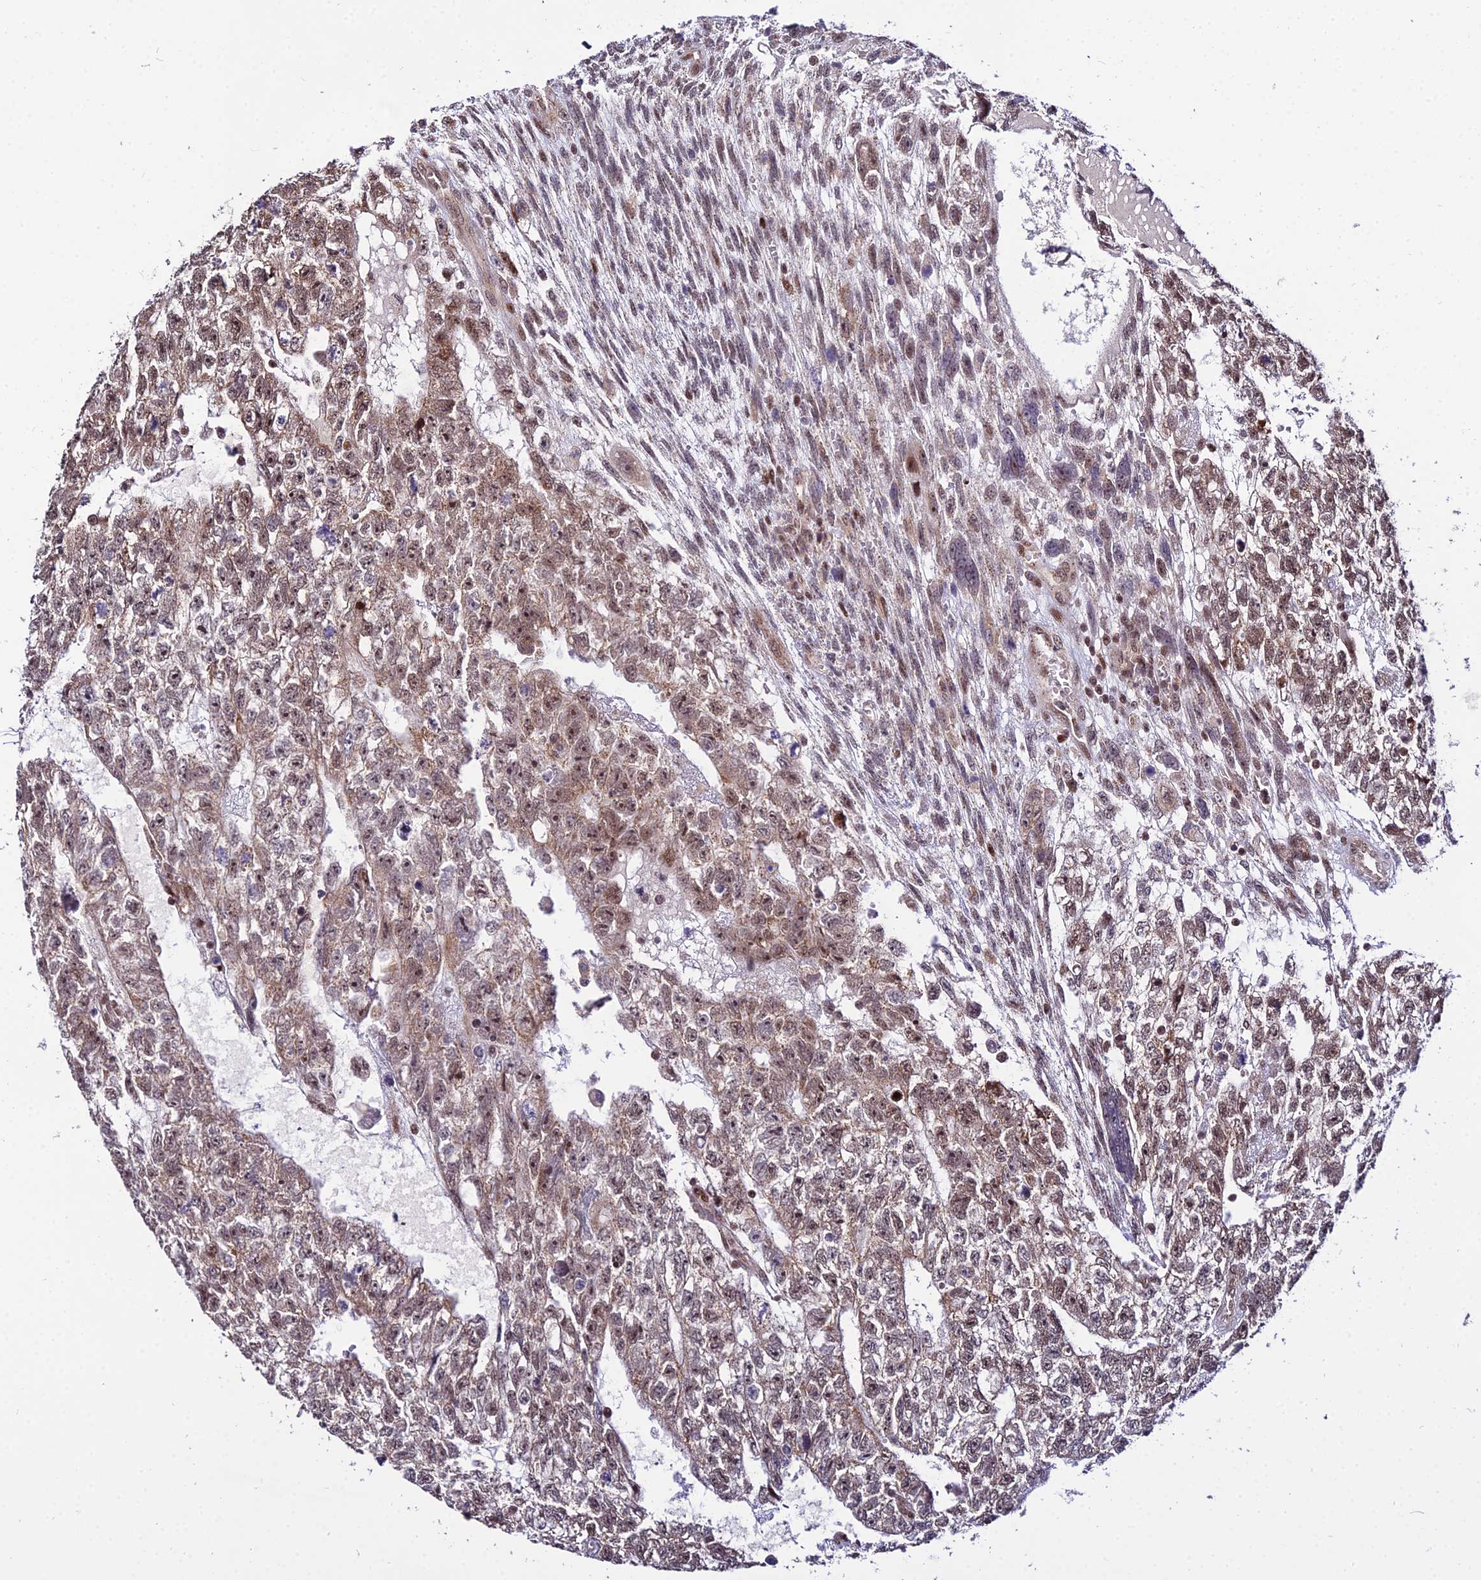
{"staining": {"intensity": "moderate", "quantity": ">75%", "location": "cytoplasmic/membranous,nuclear"}, "tissue": "testis cancer", "cell_type": "Tumor cells", "image_type": "cancer", "snomed": [{"axis": "morphology", "description": "Carcinoma, Embryonal, NOS"}, {"axis": "topography", "description": "Testis"}], "caption": "Immunohistochemical staining of testis cancer (embryonal carcinoma) exhibits medium levels of moderate cytoplasmic/membranous and nuclear protein positivity in approximately >75% of tumor cells. Using DAB (brown) and hematoxylin (blue) stains, captured at high magnification using brightfield microscopy.", "gene": "CIB3", "patient": {"sex": "male", "age": 26}}